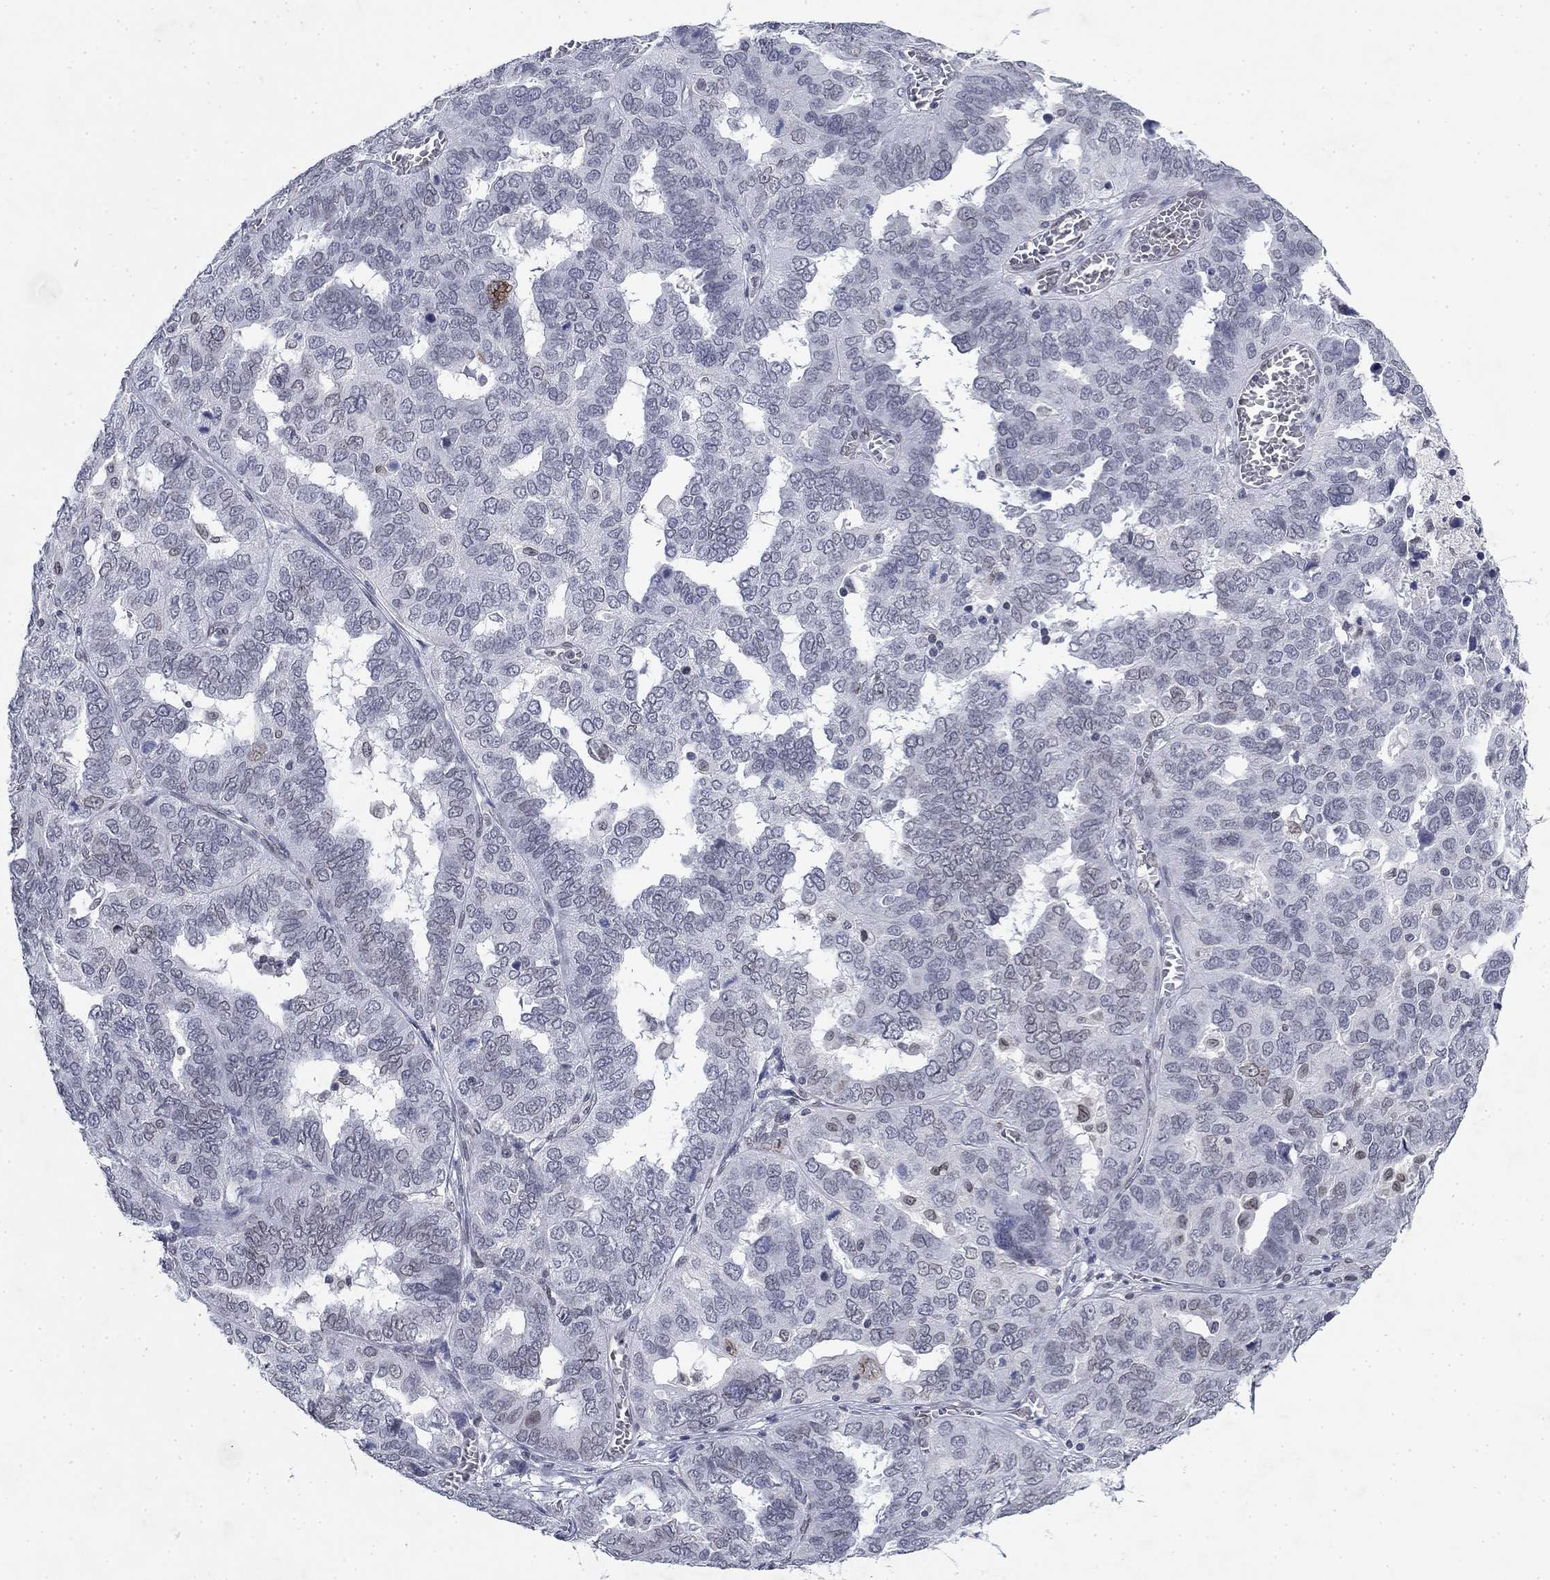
{"staining": {"intensity": "strong", "quantity": "<25%", "location": "cytoplasmic/membranous,nuclear"}, "tissue": "ovarian cancer", "cell_type": "Tumor cells", "image_type": "cancer", "snomed": [{"axis": "morphology", "description": "Carcinoma, endometroid"}, {"axis": "topography", "description": "Soft tissue"}, {"axis": "topography", "description": "Ovary"}], "caption": "Immunohistochemical staining of human ovarian cancer demonstrates medium levels of strong cytoplasmic/membranous and nuclear protein positivity in approximately <25% of tumor cells.", "gene": "TOR1AIP1", "patient": {"sex": "female", "age": 52}}